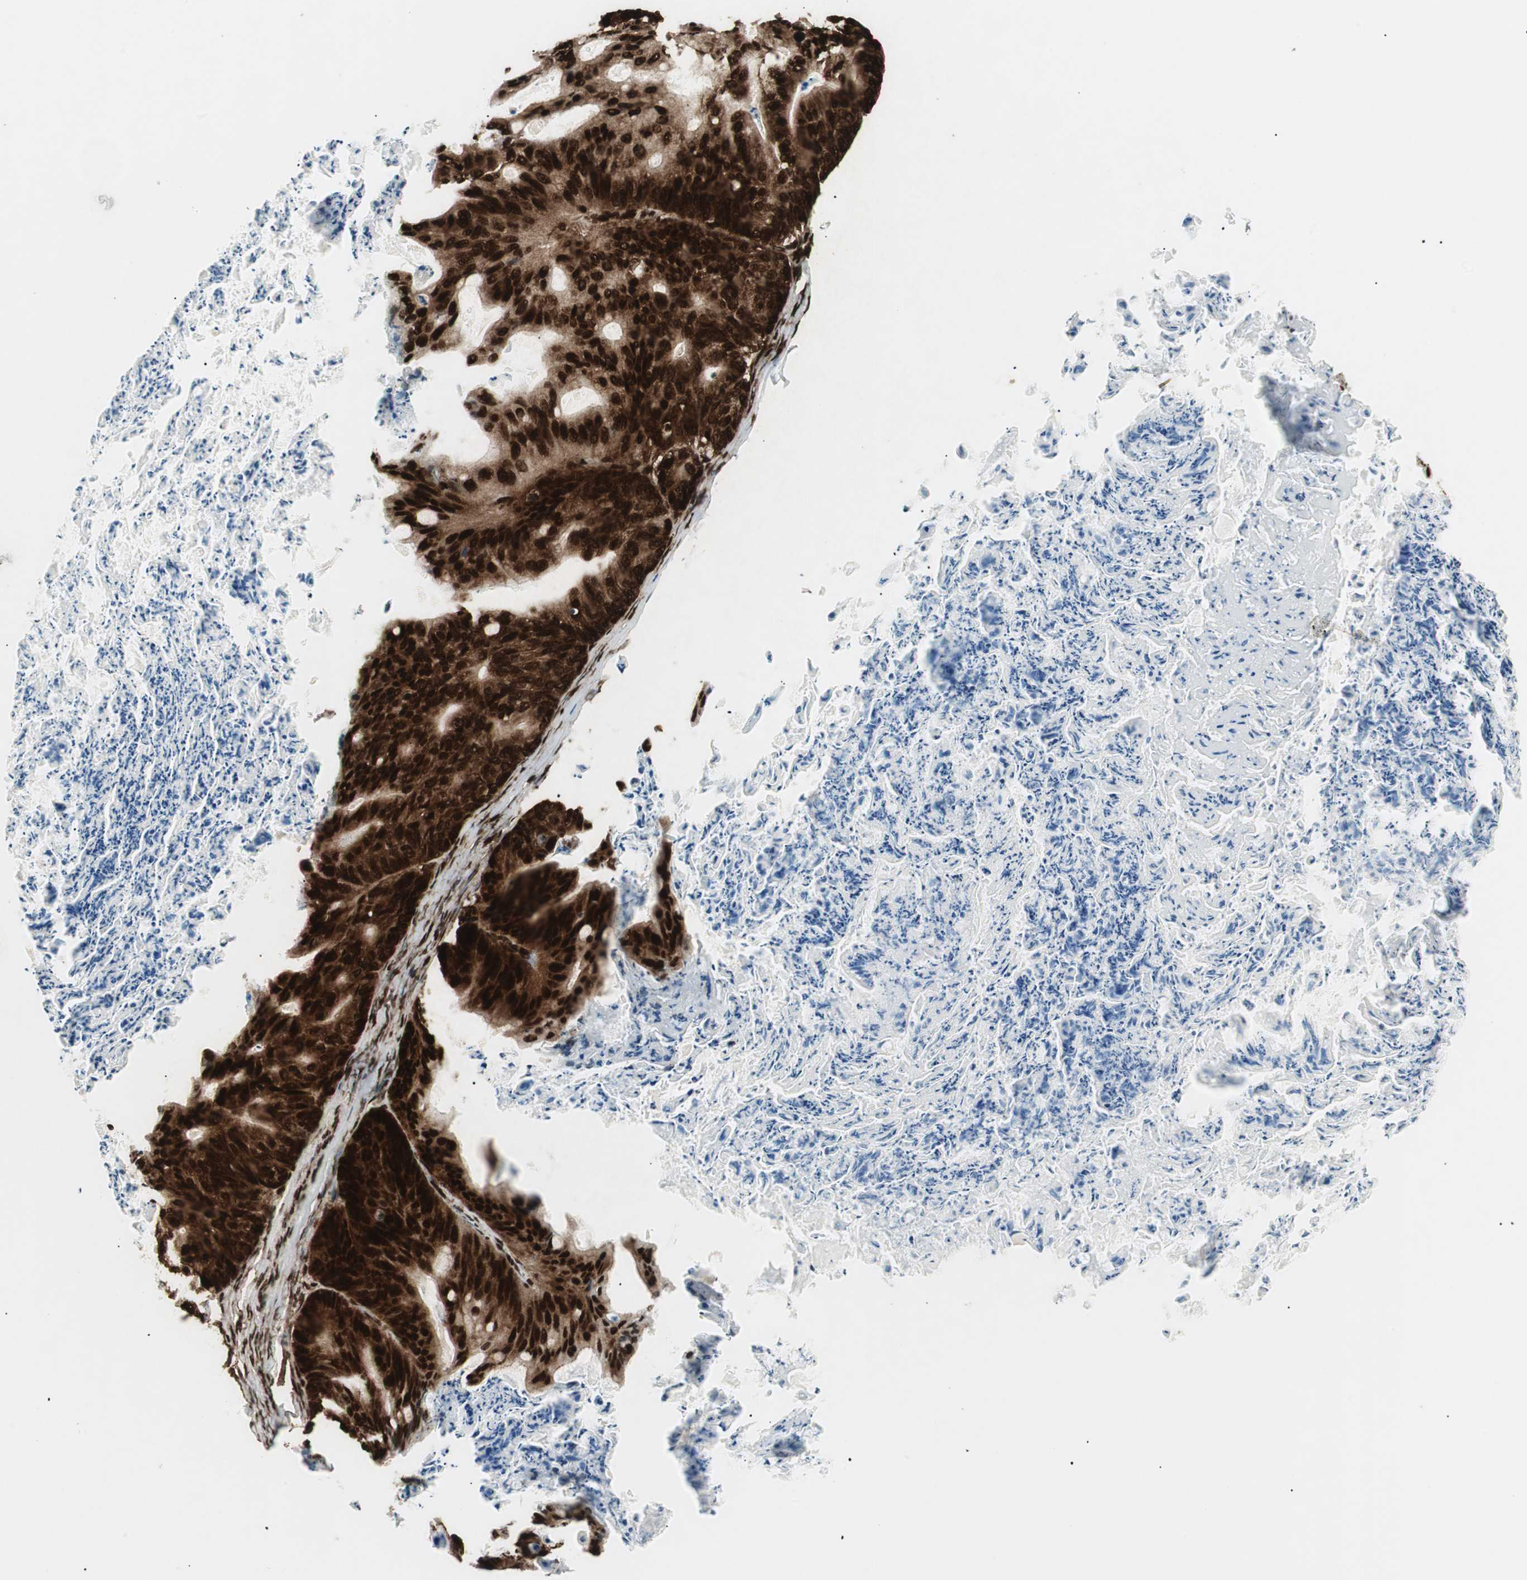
{"staining": {"intensity": "strong", "quantity": ">75%", "location": "cytoplasmic/membranous,nuclear"}, "tissue": "ovarian cancer", "cell_type": "Tumor cells", "image_type": "cancer", "snomed": [{"axis": "morphology", "description": "Cystadenocarcinoma, mucinous, NOS"}, {"axis": "topography", "description": "Ovary"}], "caption": "The immunohistochemical stain labels strong cytoplasmic/membranous and nuclear expression in tumor cells of ovarian cancer (mucinous cystadenocarcinoma) tissue. (Brightfield microscopy of DAB IHC at high magnification).", "gene": "EWSR1", "patient": {"sex": "female", "age": 36}}